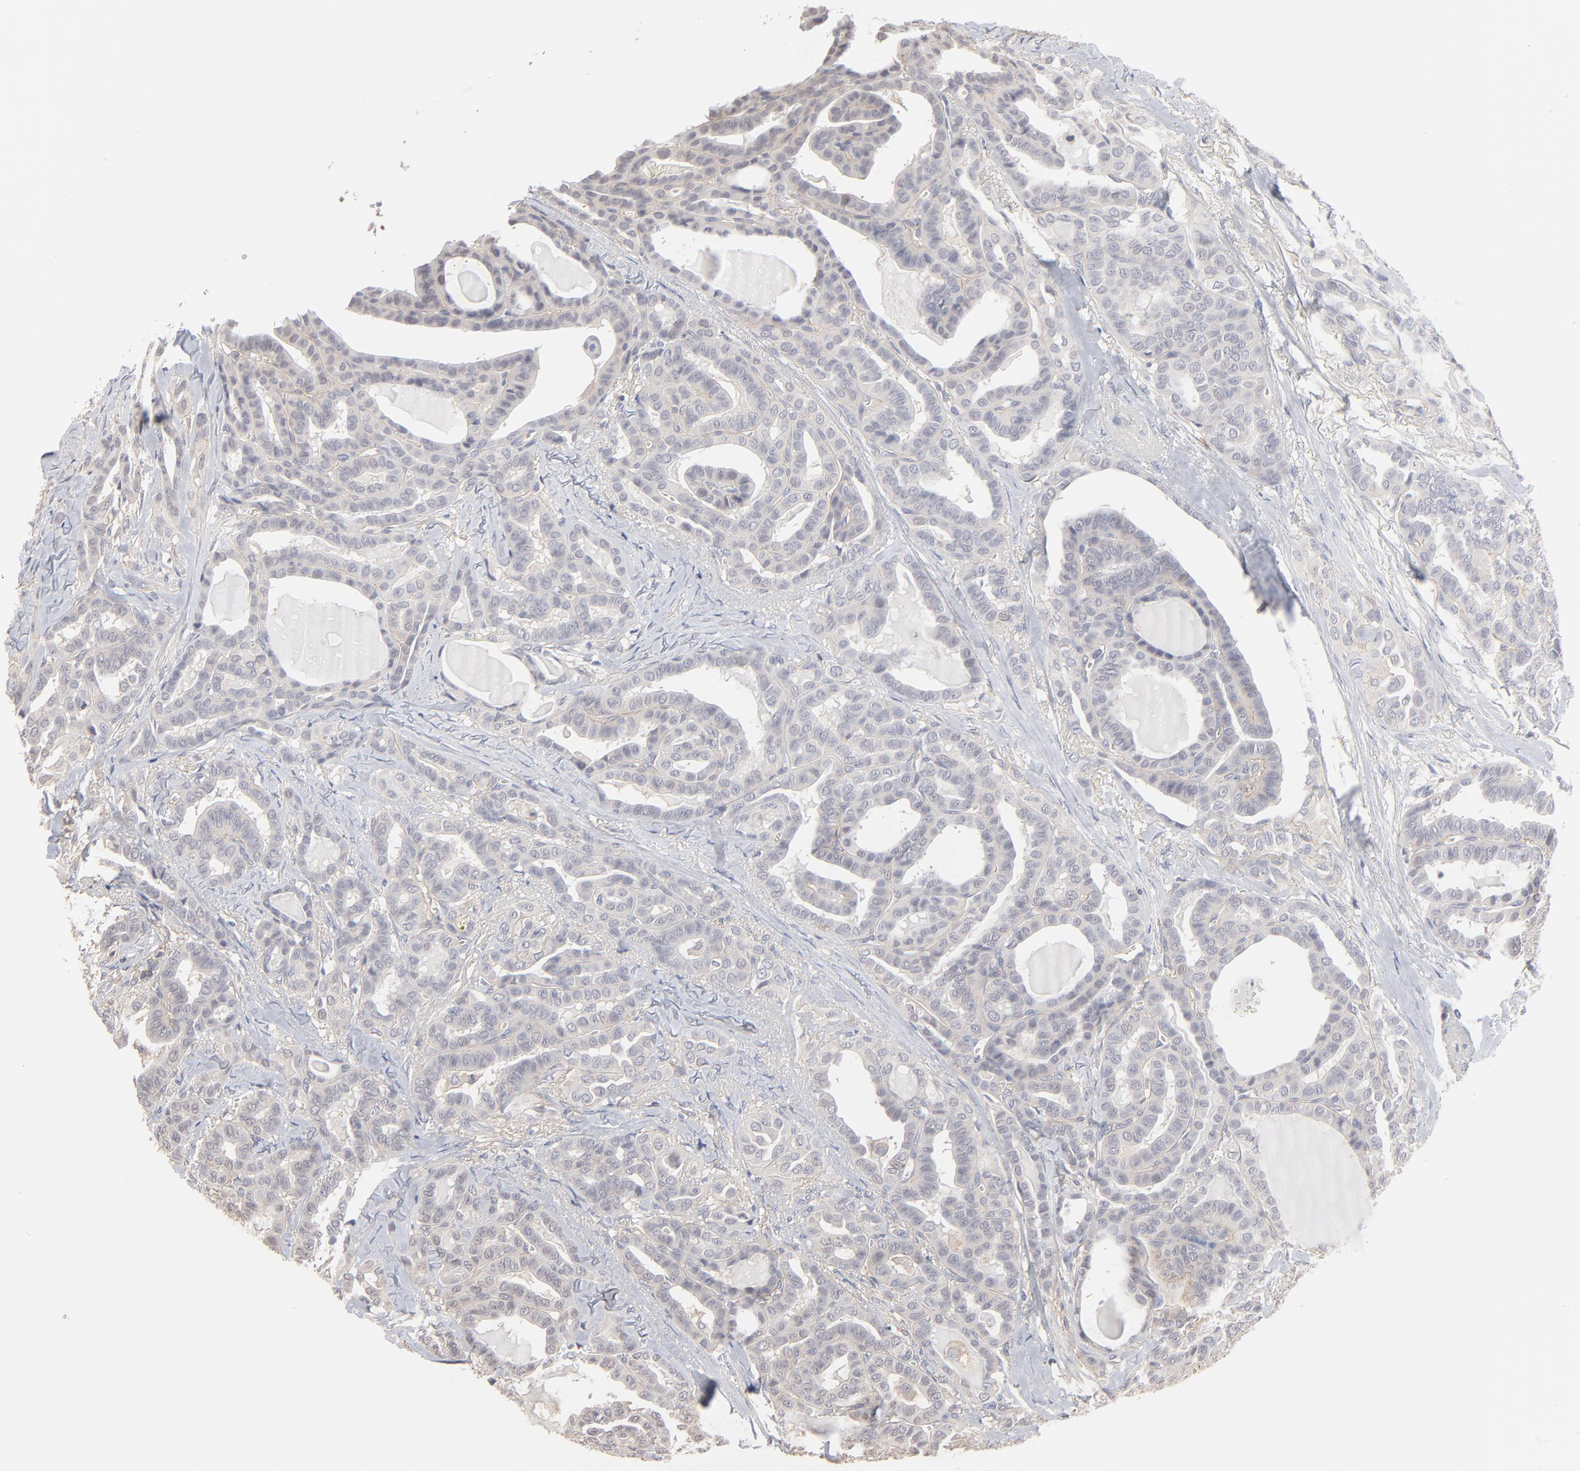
{"staining": {"intensity": "weak", "quantity": "25%-75%", "location": "cytoplasmic/membranous"}, "tissue": "thyroid cancer", "cell_type": "Tumor cells", "image_type": "cancer", "snomed": [{"axis": "morphology", "description": "Carcinoma, NOS"}, {"axis": "topography", "description": "Thyroid gland"}], "caption": "A brown stain highlights weak cytoplasmic/membranous expression of a protein in thyroid carcinoma tumor cells.", "gene": "SLC16A1", "patient": {"sex": "female", "age": 91}}